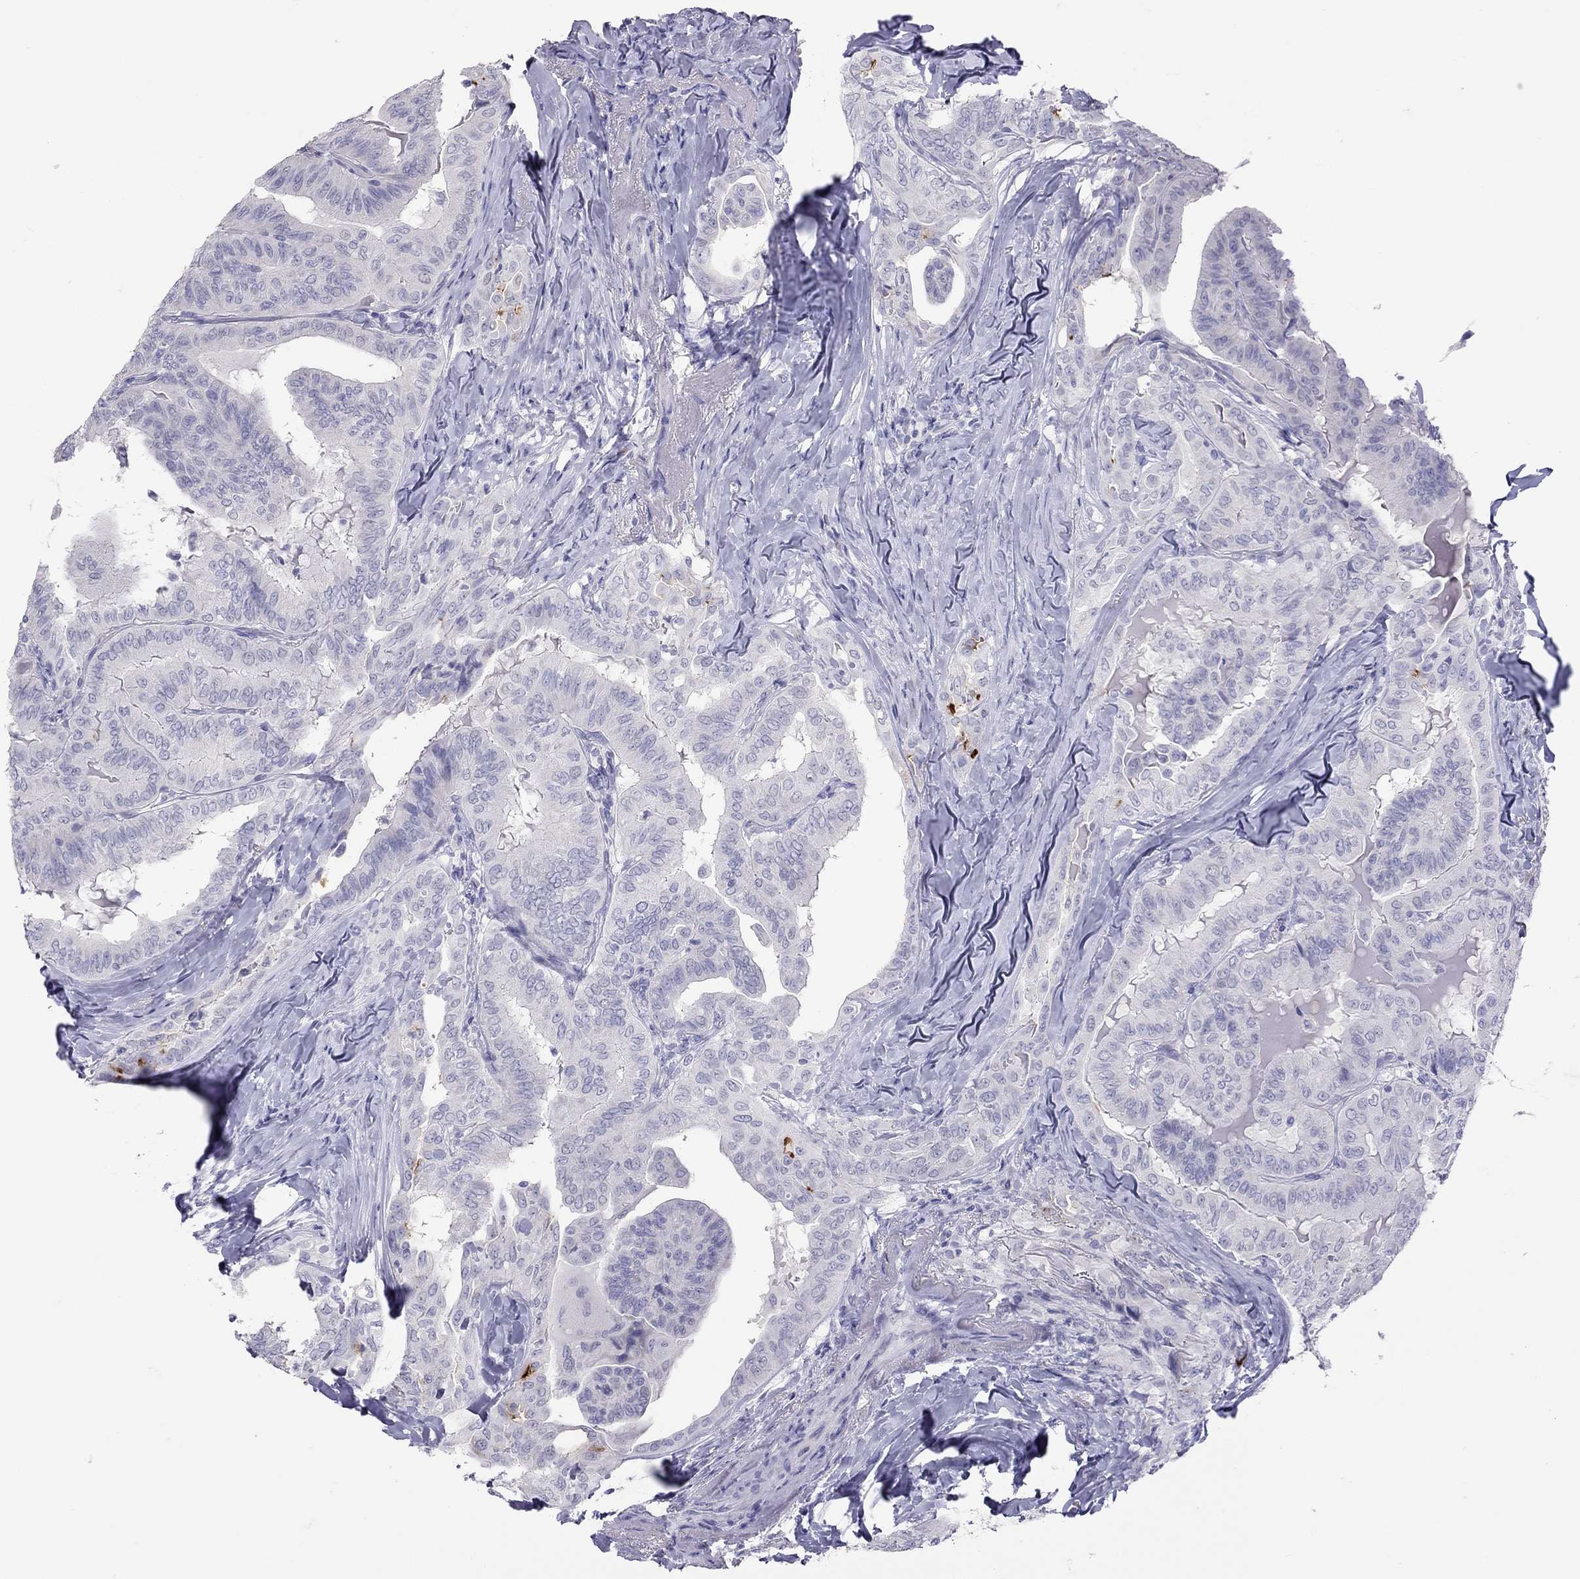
{"staining": {"intensity": "negative", "quantity": "none", "location": "none"}, "tissue": "thyroid cancer", "cell_type": "Tumor cells", "image_type": "cancer", "snomed": [{"axis": "morphology", "description": "Papillary adenocarcinoma, NOS"}, {"axis": "topography", "description": "Thyroid gland"}], "caption": "Immunohistochemical staining of papillary adenocarcinoma (thyroid) shows no significant positivity in tumor cells.", "gene": "MUC16", "patient": {"sex": "female", "age": 68}}